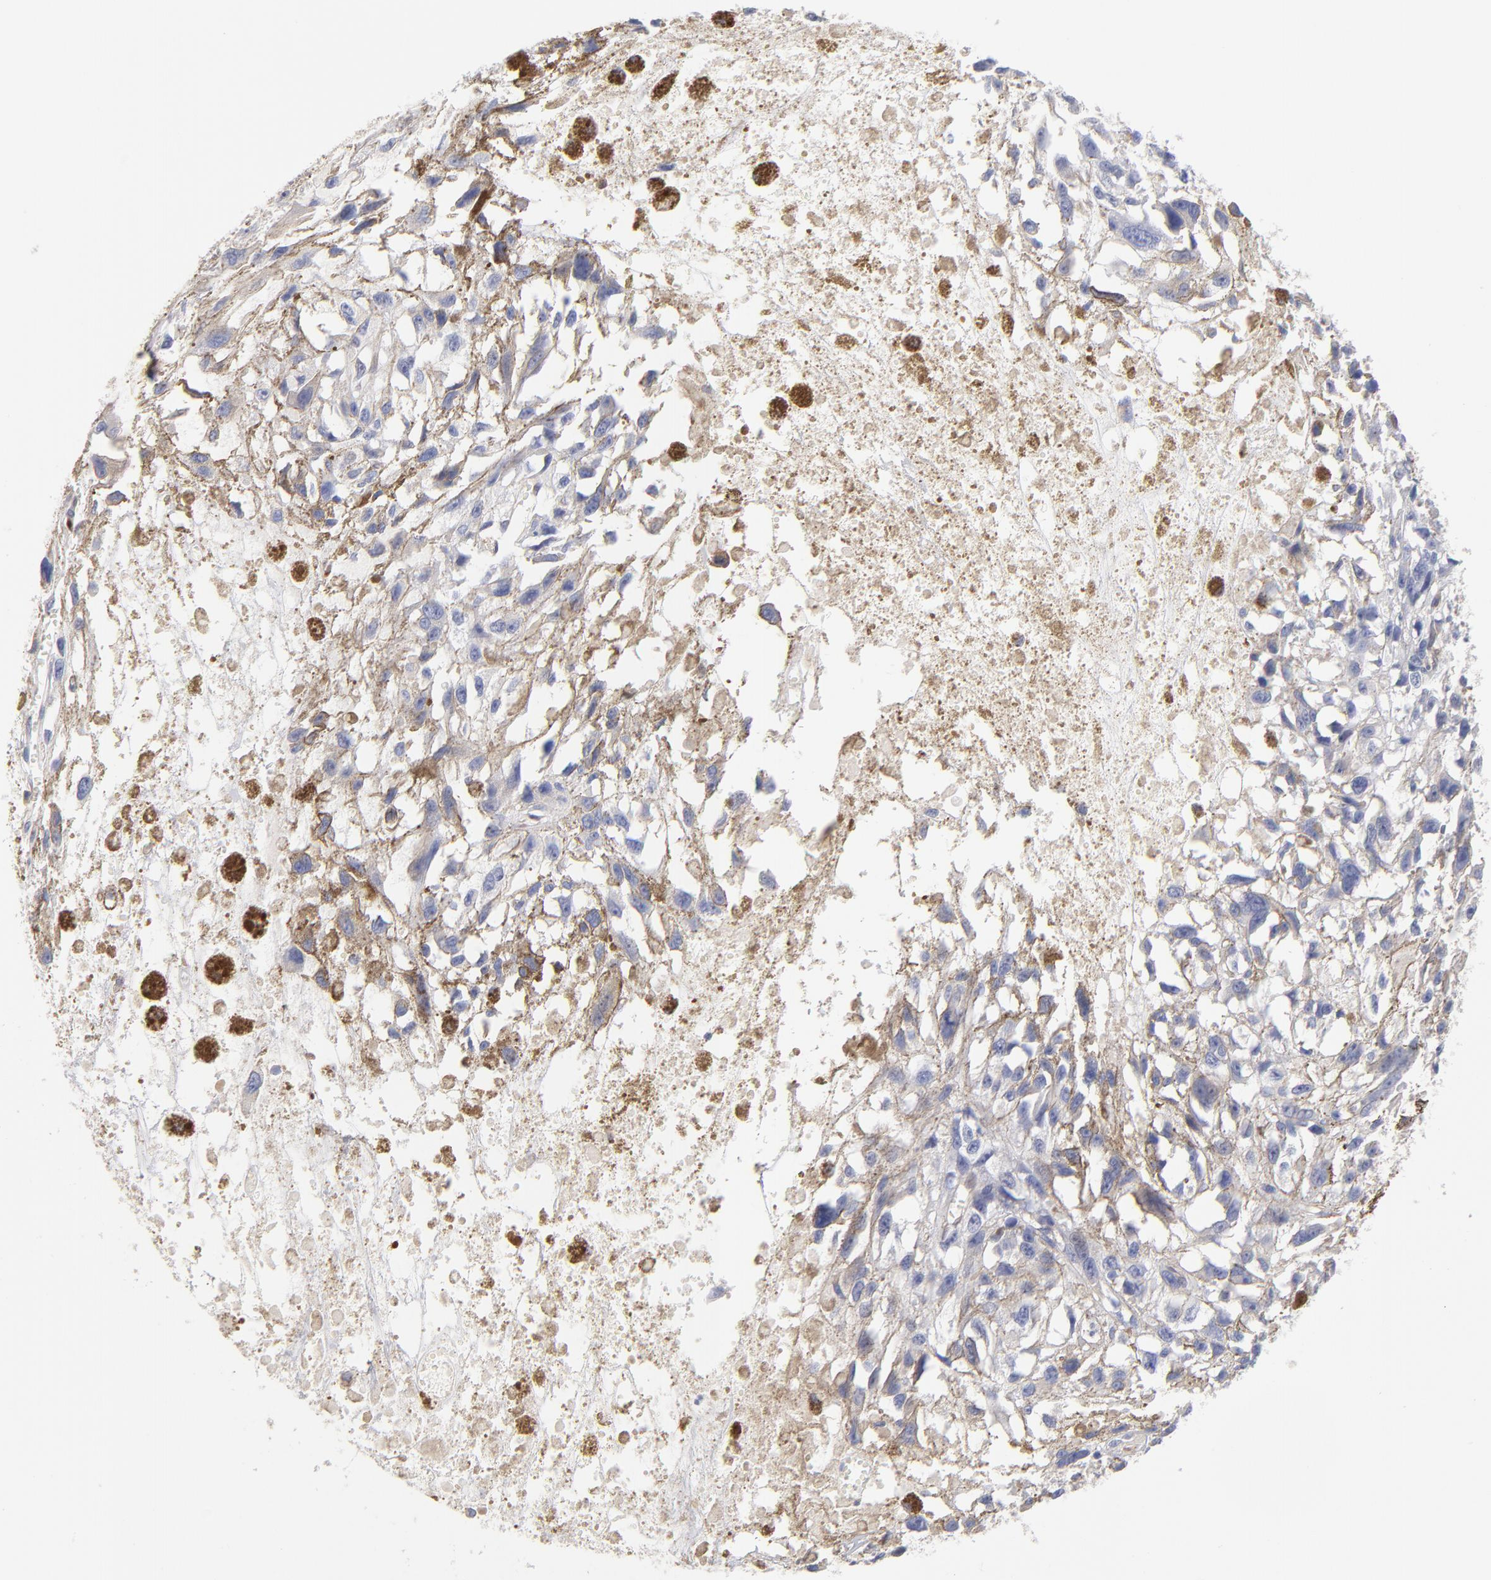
{"staining": {"intensity": "moderate", "quantity": "25%-75%", "location": "cytoplasmic/membranous"}, "tissue": "melanoma", "cell_type": "Tumor cells", "image_type": "cancer", "snomed": [{"axis": "morphology", "description": "Malignant melanoma, Metastatic site"}, {"axis": "topography", "description": "Lymph node"}], "caption": "IHC of melanoma displays medium levels of moderate cytoplasmic/membranous staining in approximately 25%-75% of tumor cells.", "gene": "BID", "patient": {"sex": "male", "age": 59}}